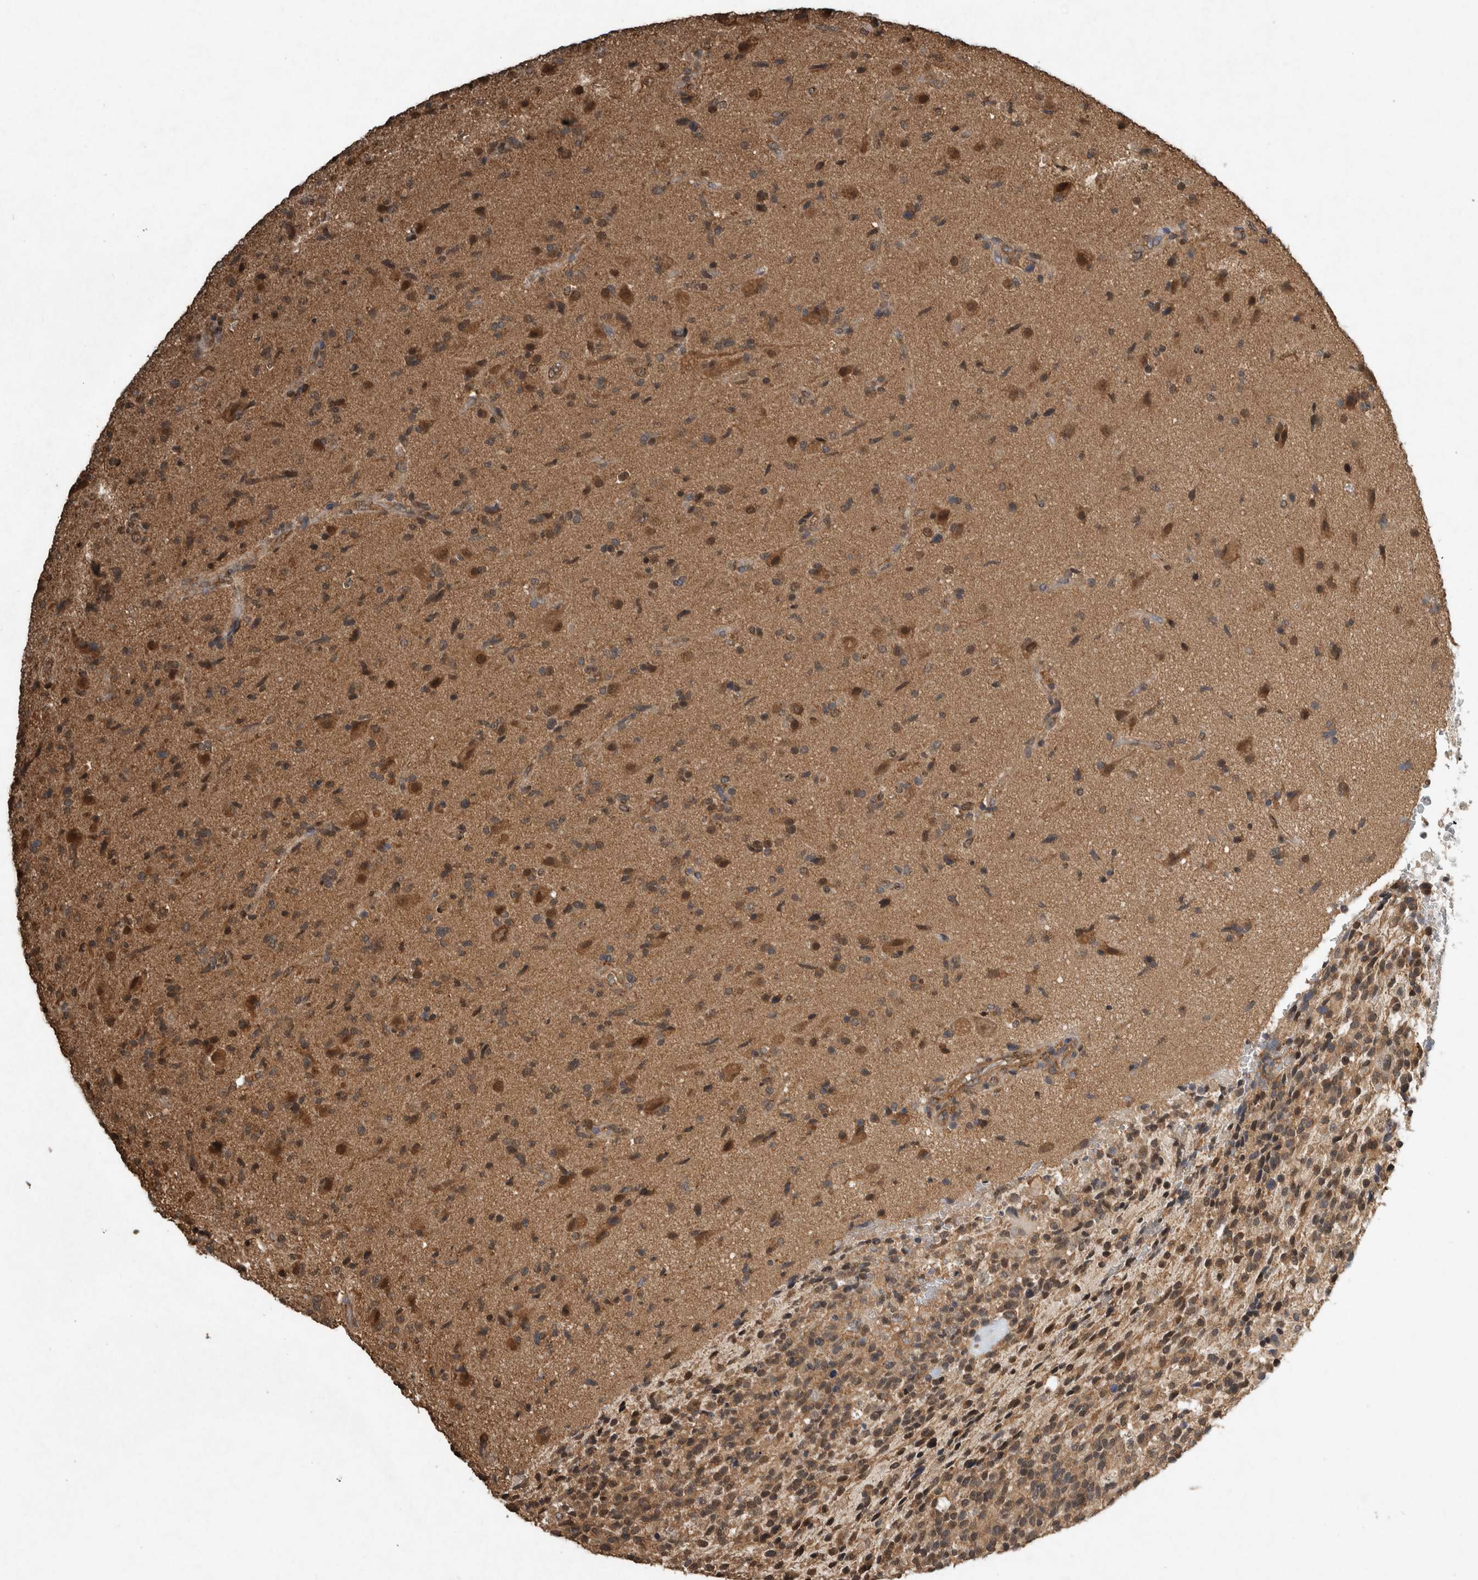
{"staining": {"intensity": "moderate", "quantity": ">75%", "location": "cytoplasmic/membranous,nuclear"}, "tissue": "glioma", "cell_type": "Tumor cells", "image_type": "cancer", "snomed": [{"axis": "morphology", "description": "Glioma, malignant, High grade"}, {"axis": "topography", "description": "Brain"}], "caption": "This micrograph displays immunohistochemistry staining of human glioma, with medium moderate cytoplasmic/membranous and nuclear staining in approximately >75% of tumor cells.", "gene": "ARHGEF12", "patient": {"sex": "male", "age": 72}}